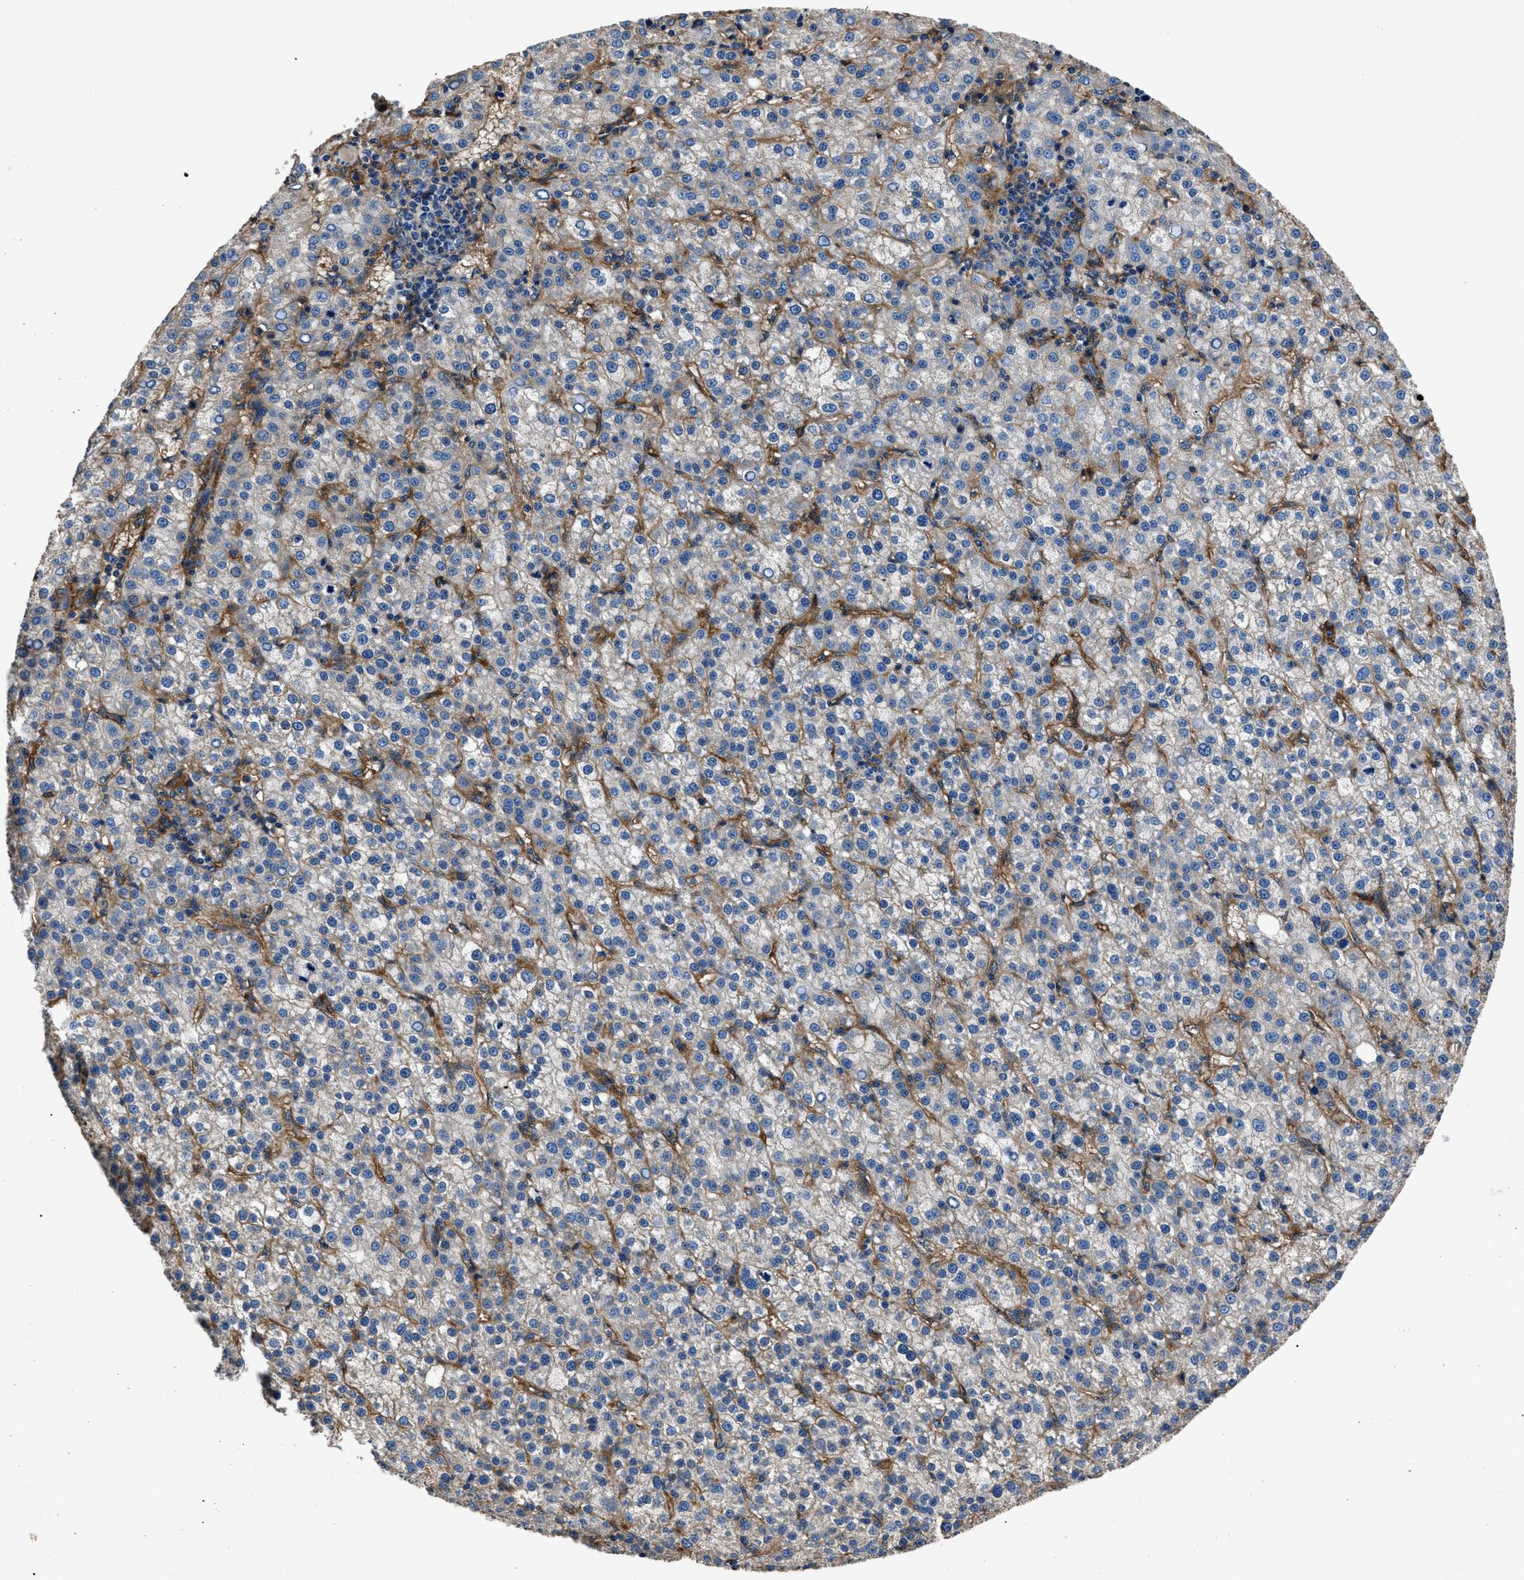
{"staining": {"intensity": "negative", "quantity": "none", "location": "none"}, "tissue": "liver cancer", "cell_type": "Tumor cells", "image_type": "cancer", "snomed": [{"axis": "morphology", "description": "Carcinoma, Hepatocellular, NOS"}, {"axis": "topography", "description": "Liver"}], "caption": "Immunohistochemistry photomicrograph of neoplastic tissue: human liver cancer (hepatocellular carcinoma) stained with DAB reveals no significant protein staining in tumor cells.", "gene": "CD276", "patient": {"sex": "female", "age": 58}}